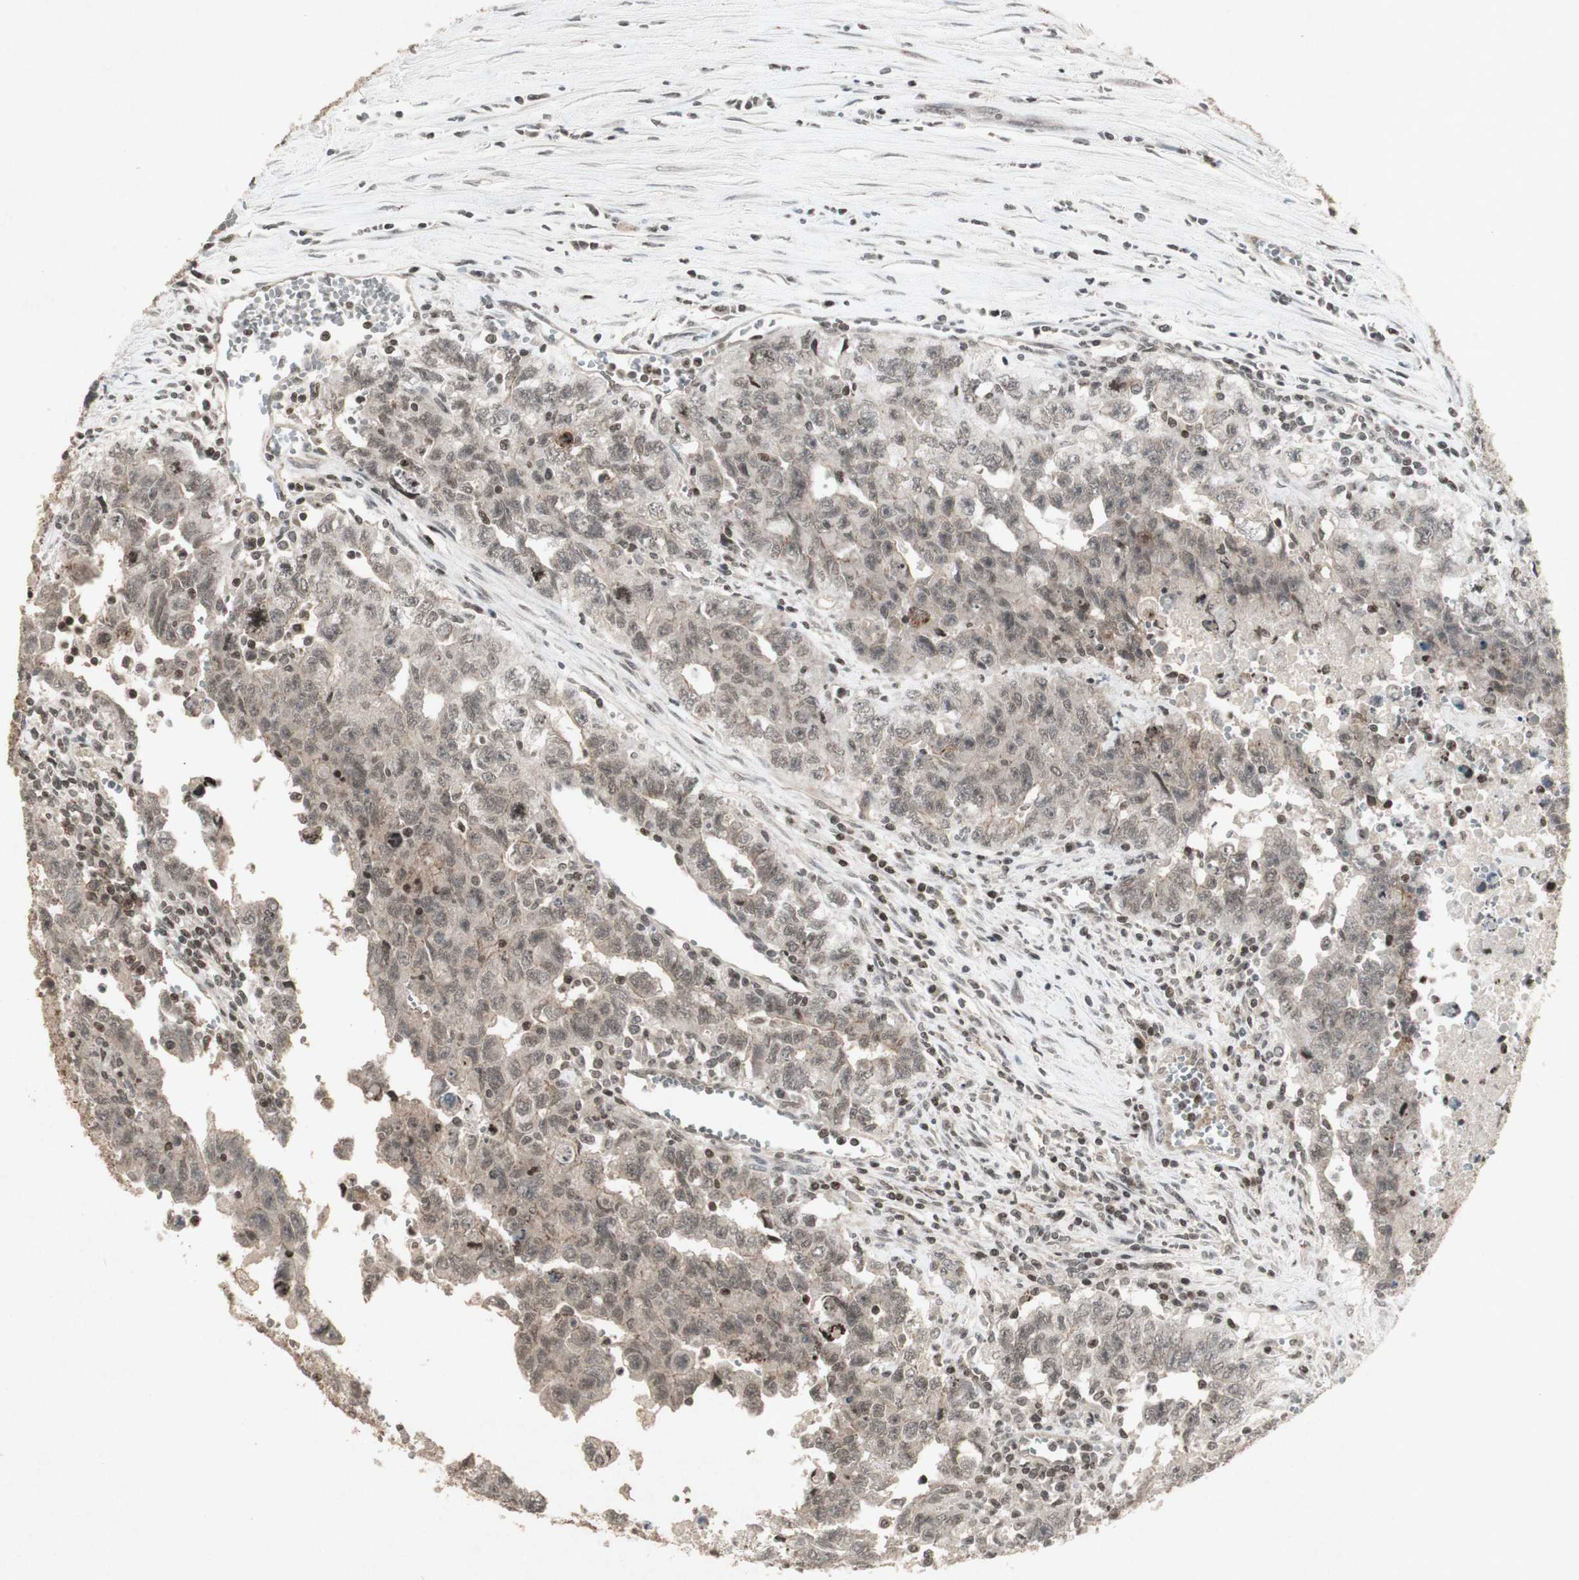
{"staining": {"intensity": "weak", "quantity": ">75%", "location": "cytoplasmic/membranous"}, "tissue": "testis cancer", "cell_type": "Tumor cells", "image_type": "cancer", "snomed": [{"axis": "morphology", "description": "Carcinoma, Embryonal, NOS"}, {"axis": "topography", "description": "Testis"}], "caption": "Human testis embryonal carcinoma stained for a protein (brown) shows weak cytoplasmic/membranous positive expression in about >75% of tumor cells.", "gene": "PLXNA1", "patient": {"sex": "male", "age": 28}}